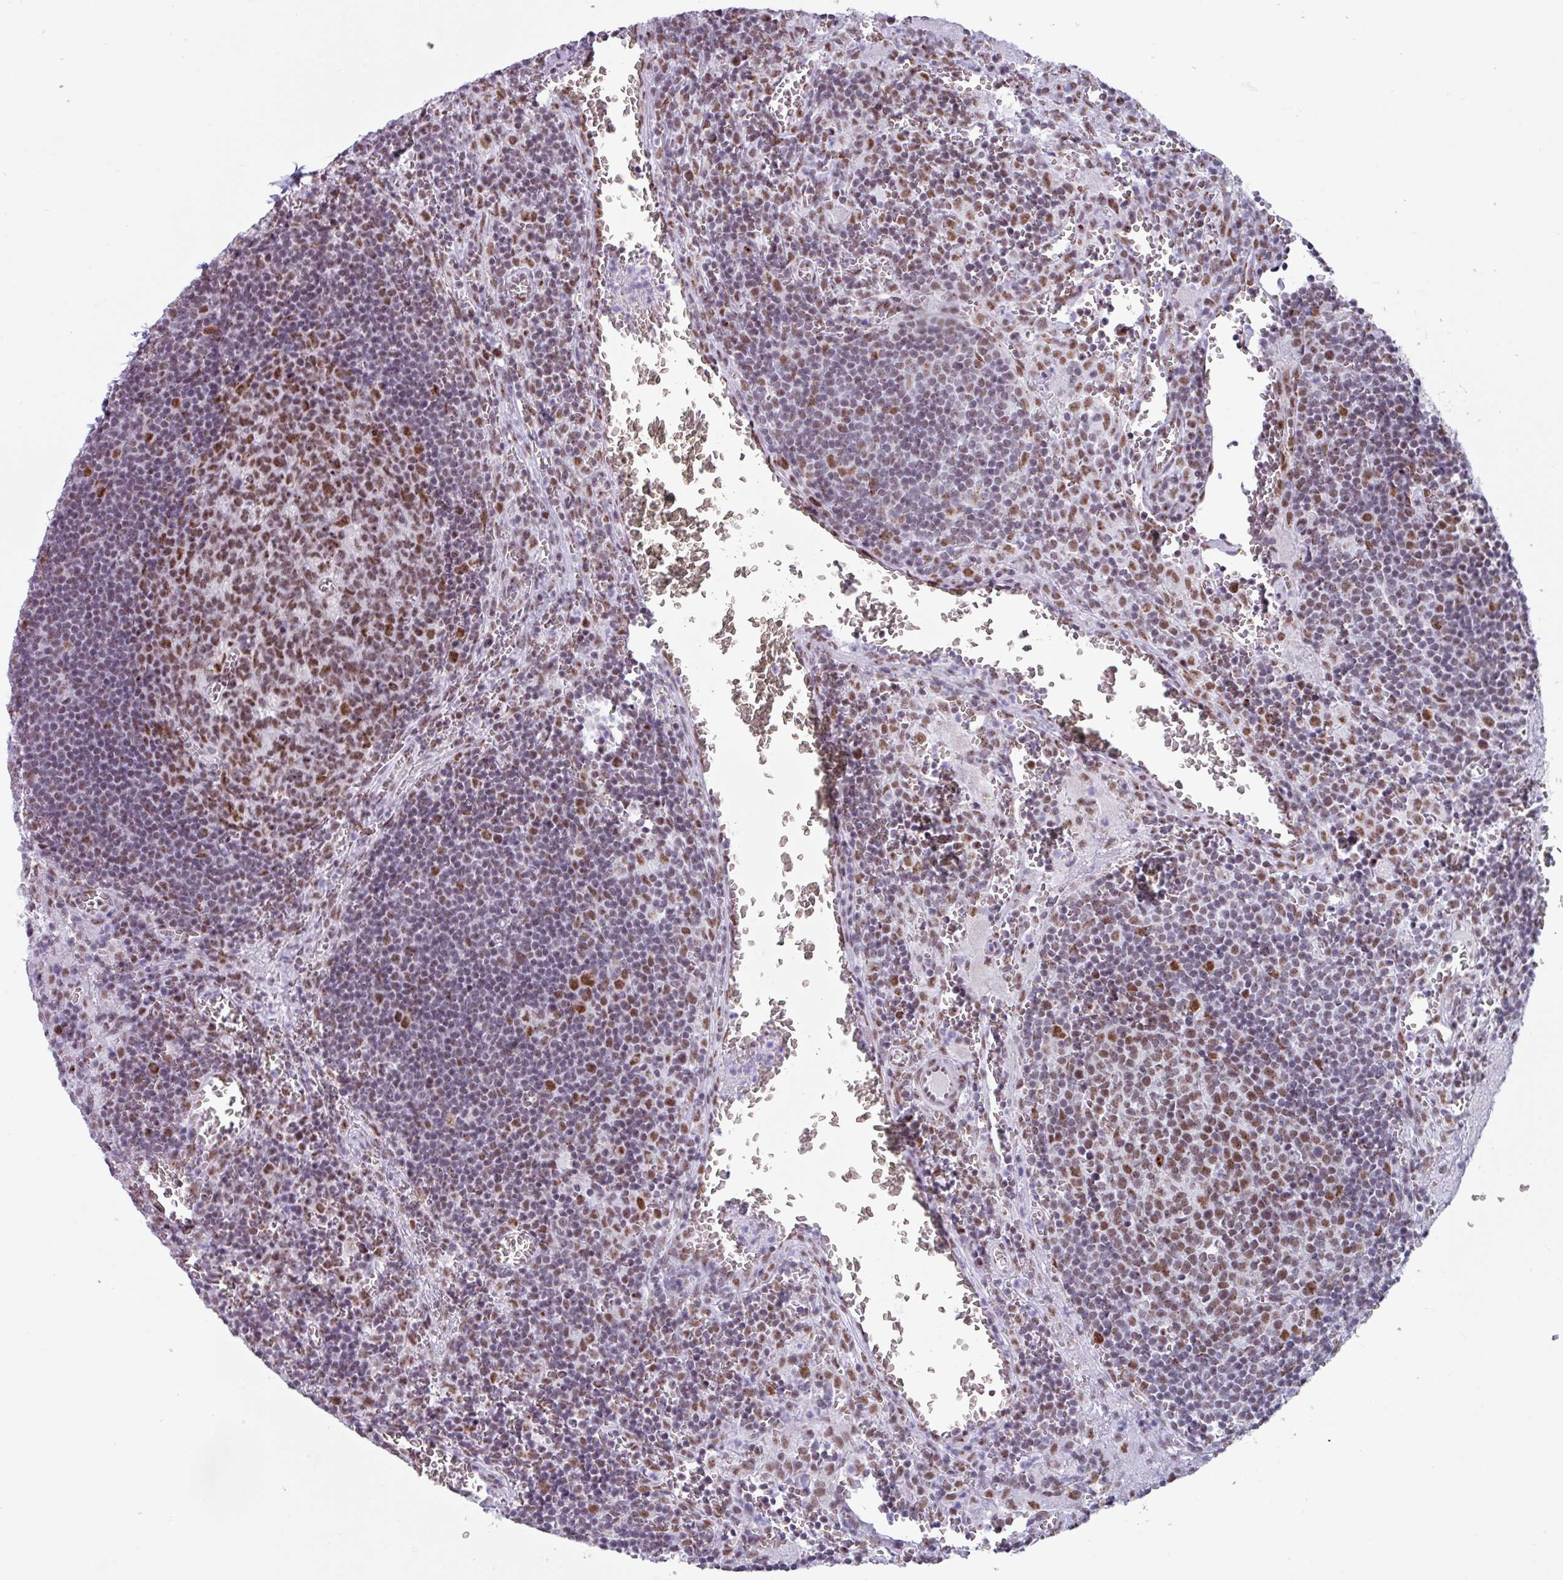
{"staining": {"intensity": "moderate", "quantity": "25%-75%", "location": "nuclear"}, "tissue": "lymph node", "cell_type": "Germinal center cells", "image_type": "normal", "snomed": [{"axis": "morphology", "description": "Normal tissue, NOS"}, {"axis": "topography", "description": "Lymph node"}], "caption": "DAB (3,3'-diaminobenzidine) immunohistochemical staining of normal lymph node reveals moderate nuclear protein expression in about 25%-75% of germinal center cells. Immunohistochemistry stains the protein in brown and the nuclei are stained blue.", "gene": "PUF60", "patient": {"sex": "male", "age": 50}}